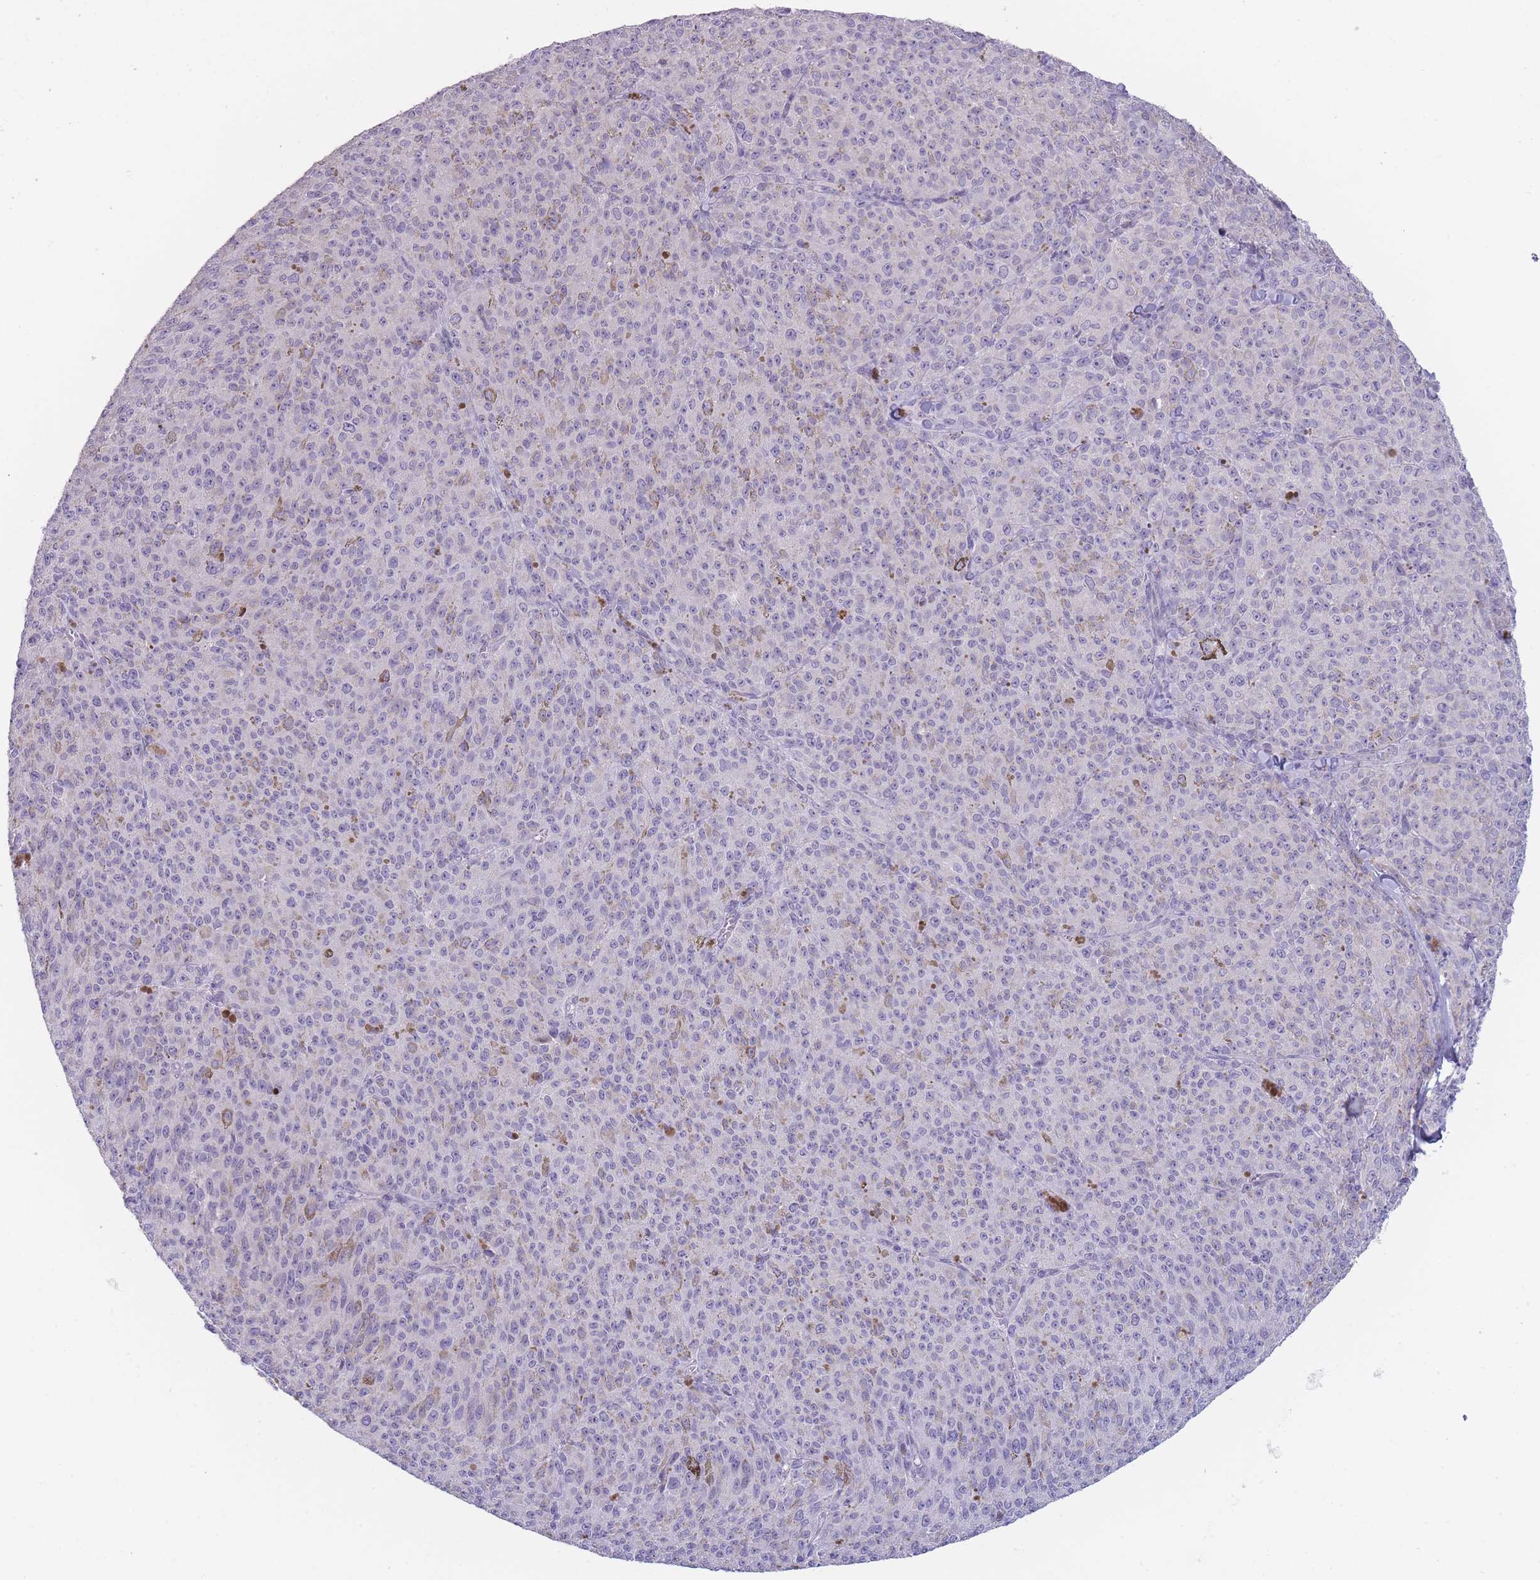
{"staining": {"intensity": "negative", "quantity": "none", "location": "none"}, "tissue": "melanoma", "cell_type": "Tumor cells", "image_type": "cancer", "snomed": [{"axis": "morphology", "description": "Malignant melanoma, NOS"}, {"axis": "topography", "description": "Skin"}], "caption": "DAB (3,3'-diaminobenzidine) immunohistochemical staining of human melanoma reveals no significant positivity in tumor cells. (DAB (3,3'-diaminobenzidine) immunohistochemistry, high magnification).", "gene": "DCANP1", "patient": {"sex": "female", "age": 52}}